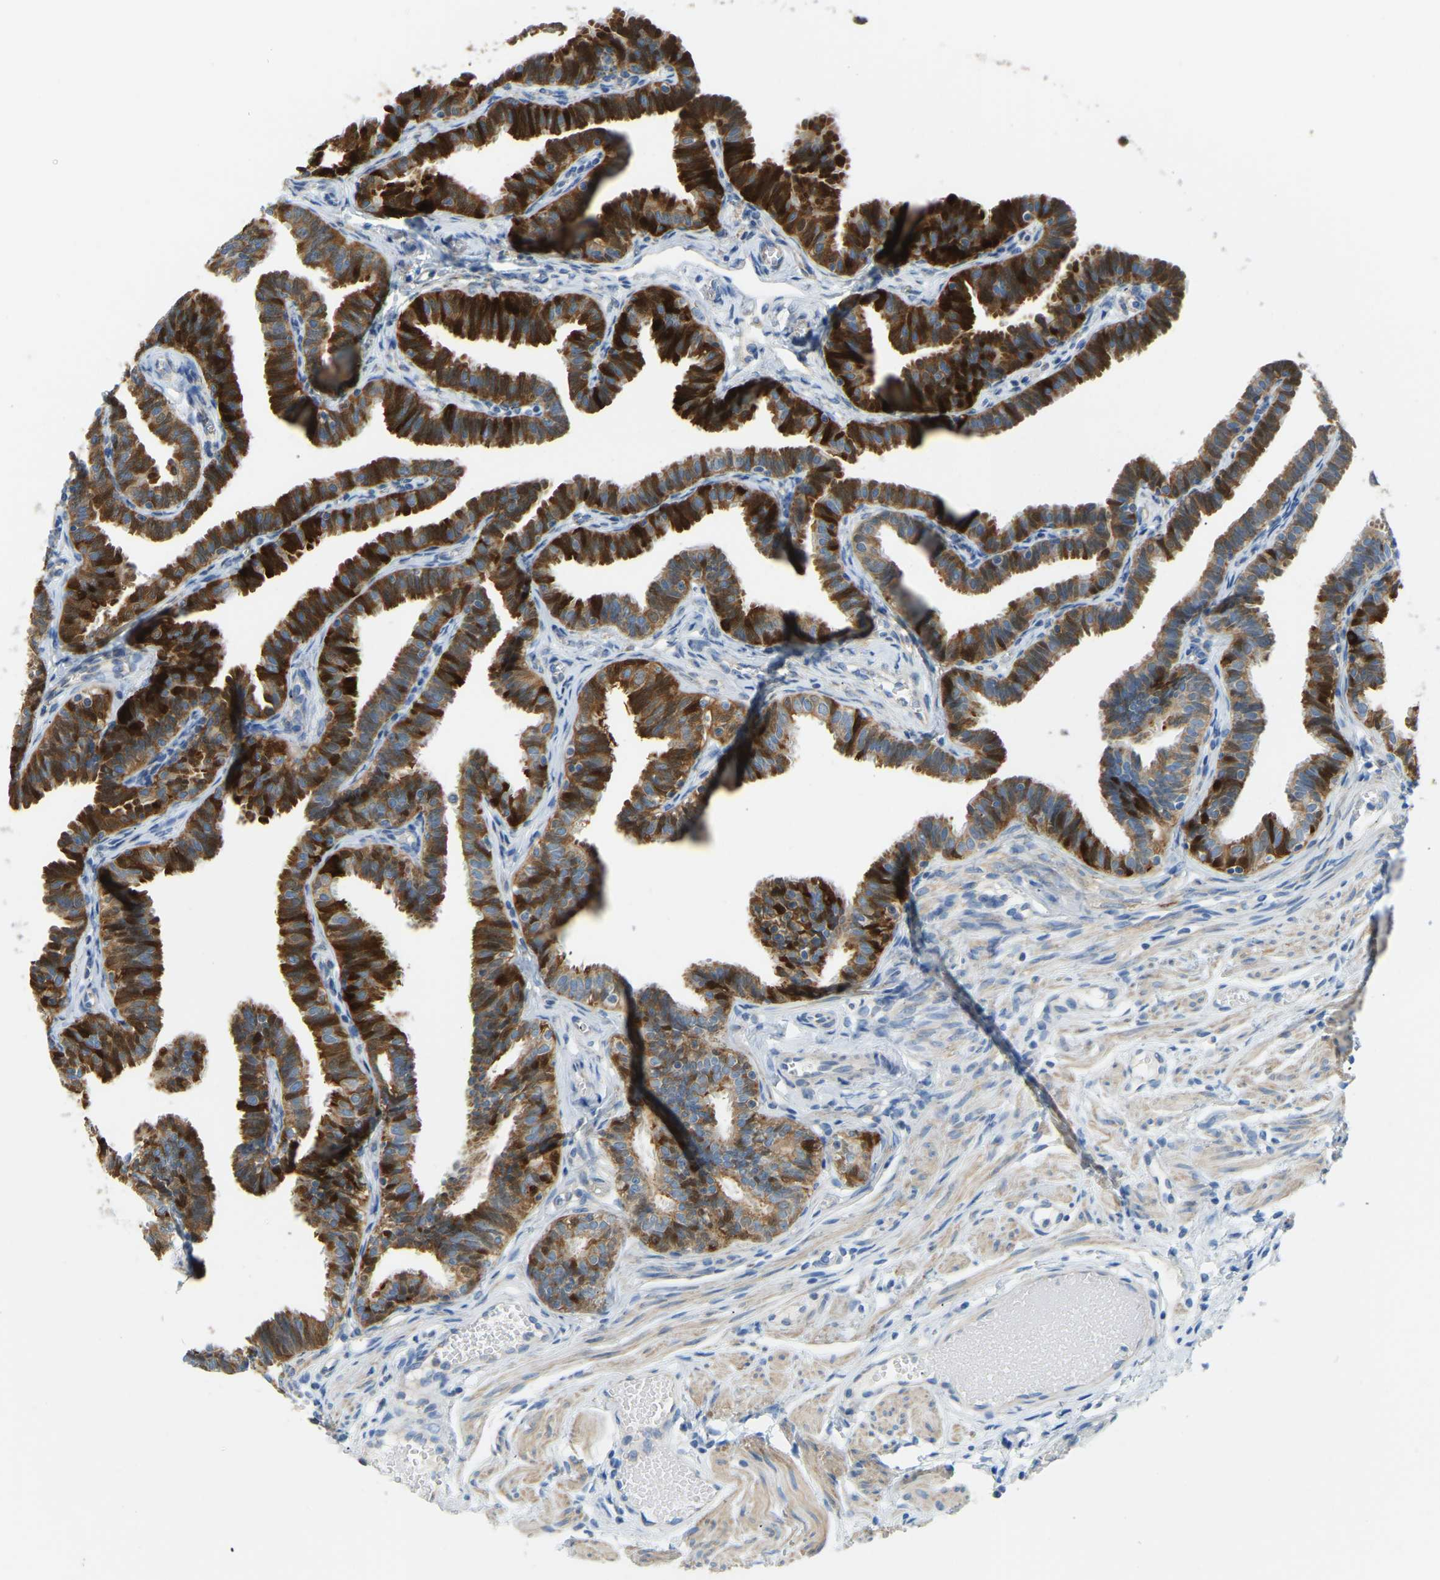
{"staining": {"intensity": "strong", "quantity": ">75%", "location": "cytoplasmic/membranous"}, "tissue": "fallopian tube", "cell_type": "Glandular cells", "image_type": "normal", "snomed": [{"axis": "morphology", "description": "Normal tissue, NOS"}, {"axis": "topography", "description": "Fallopian tube"}, {"axis": "topography", "description": "Ovary"}], "caption": "Approximately >75% of glandular cells in unremarkable human fallopian tube show strong cytoplasmic/membranous protein expression as visualized by brown immunohistochemical staining.", "gene": "GDA", "patient": {"sex": "female", "age": 23}}